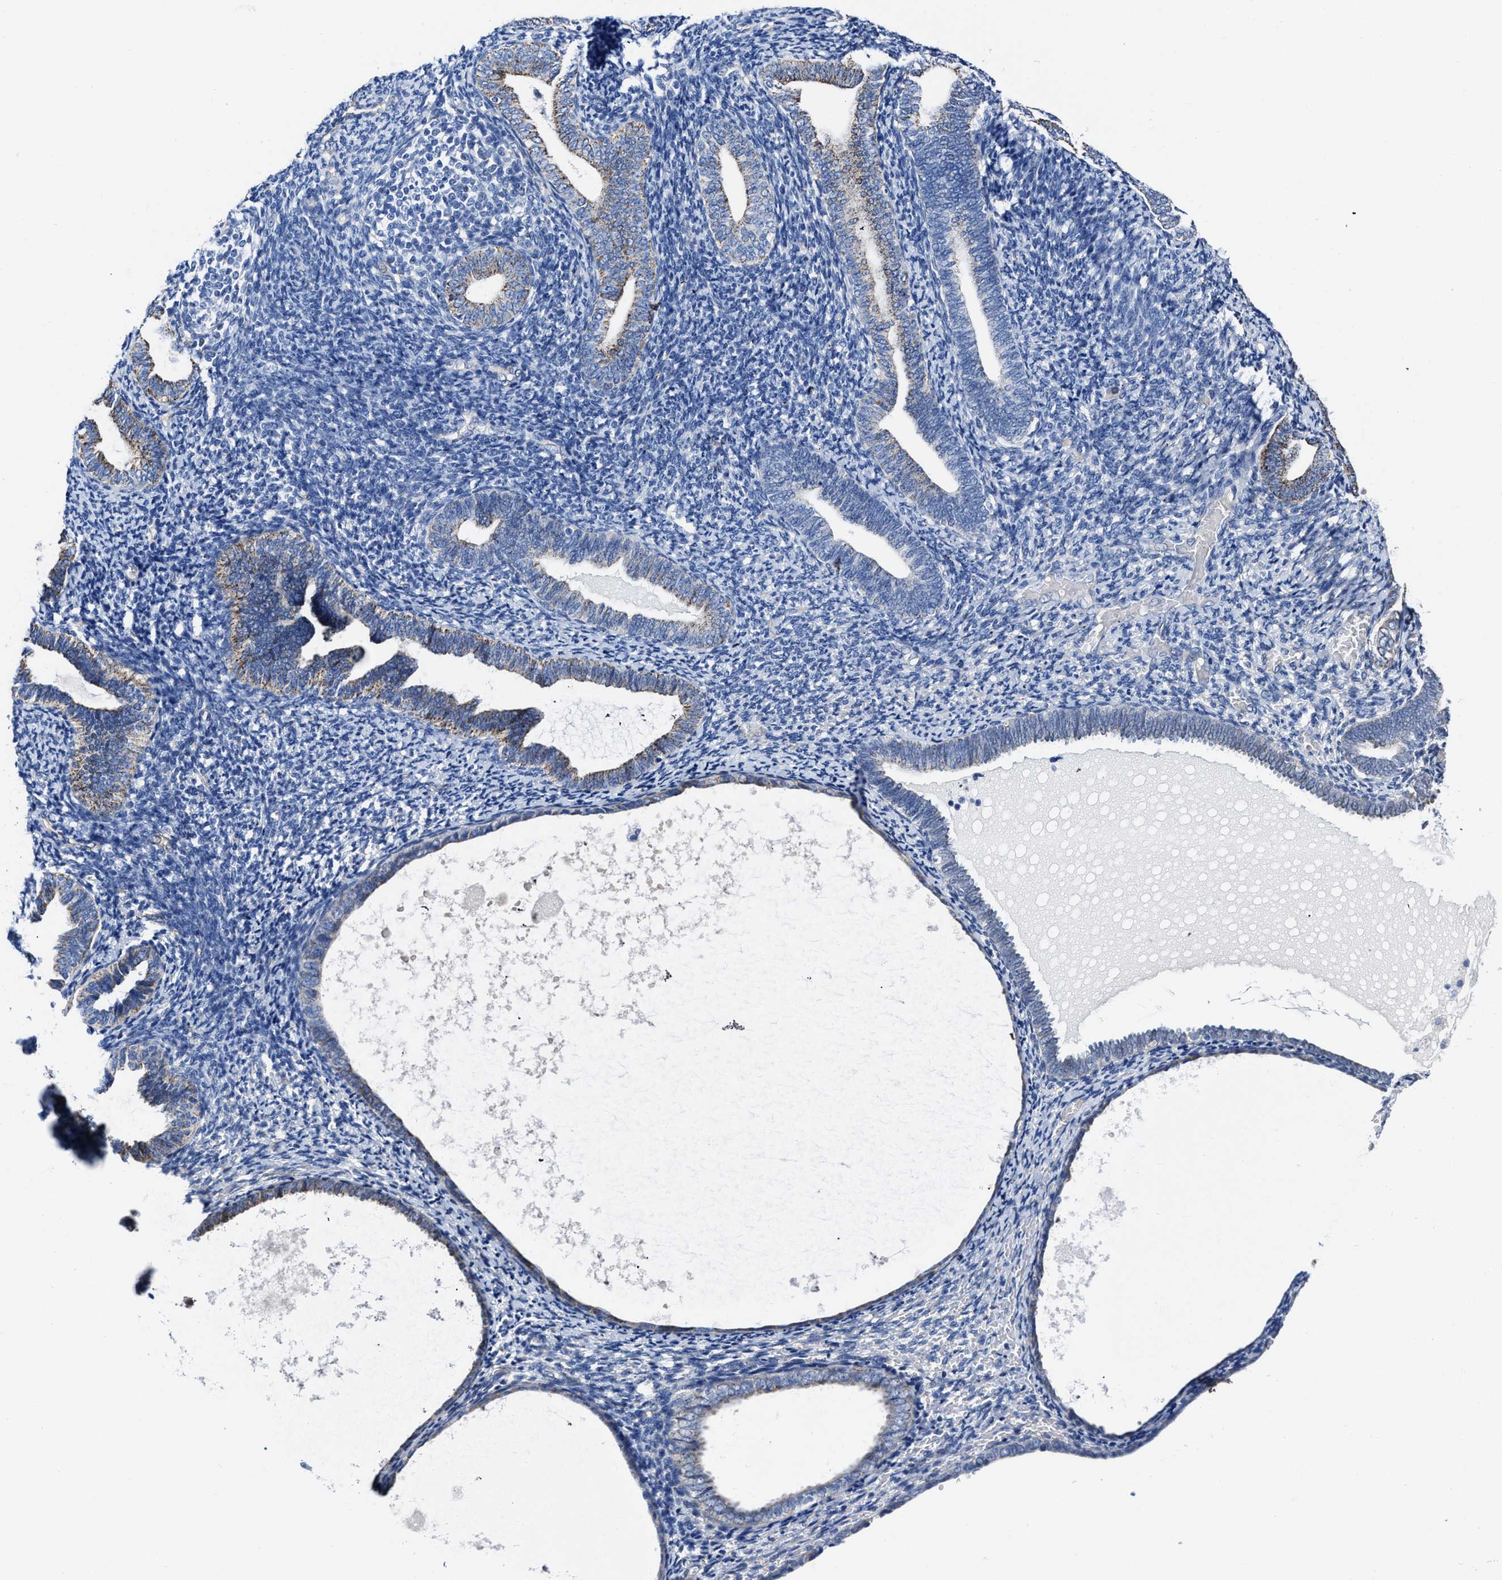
{"staining": {"intensity": "negative", "quantity": "none", "location": "none"}, "tissue": "endometrium", "cell_type": "Cells in endometrial stroma", "image_type": "normal", "snomed": [{"axis": "morphology", "description": "Normal tissue, NOS"}, {"axis": "topography", "description": "Endometrium"}], "caption": "Immunohistochemical staining of unremarkable endometrium displays no significant positivity in cells in endometrial stroma.", "gene": "KCNMB3", "patient": {"sex": "female", "age": 66}}